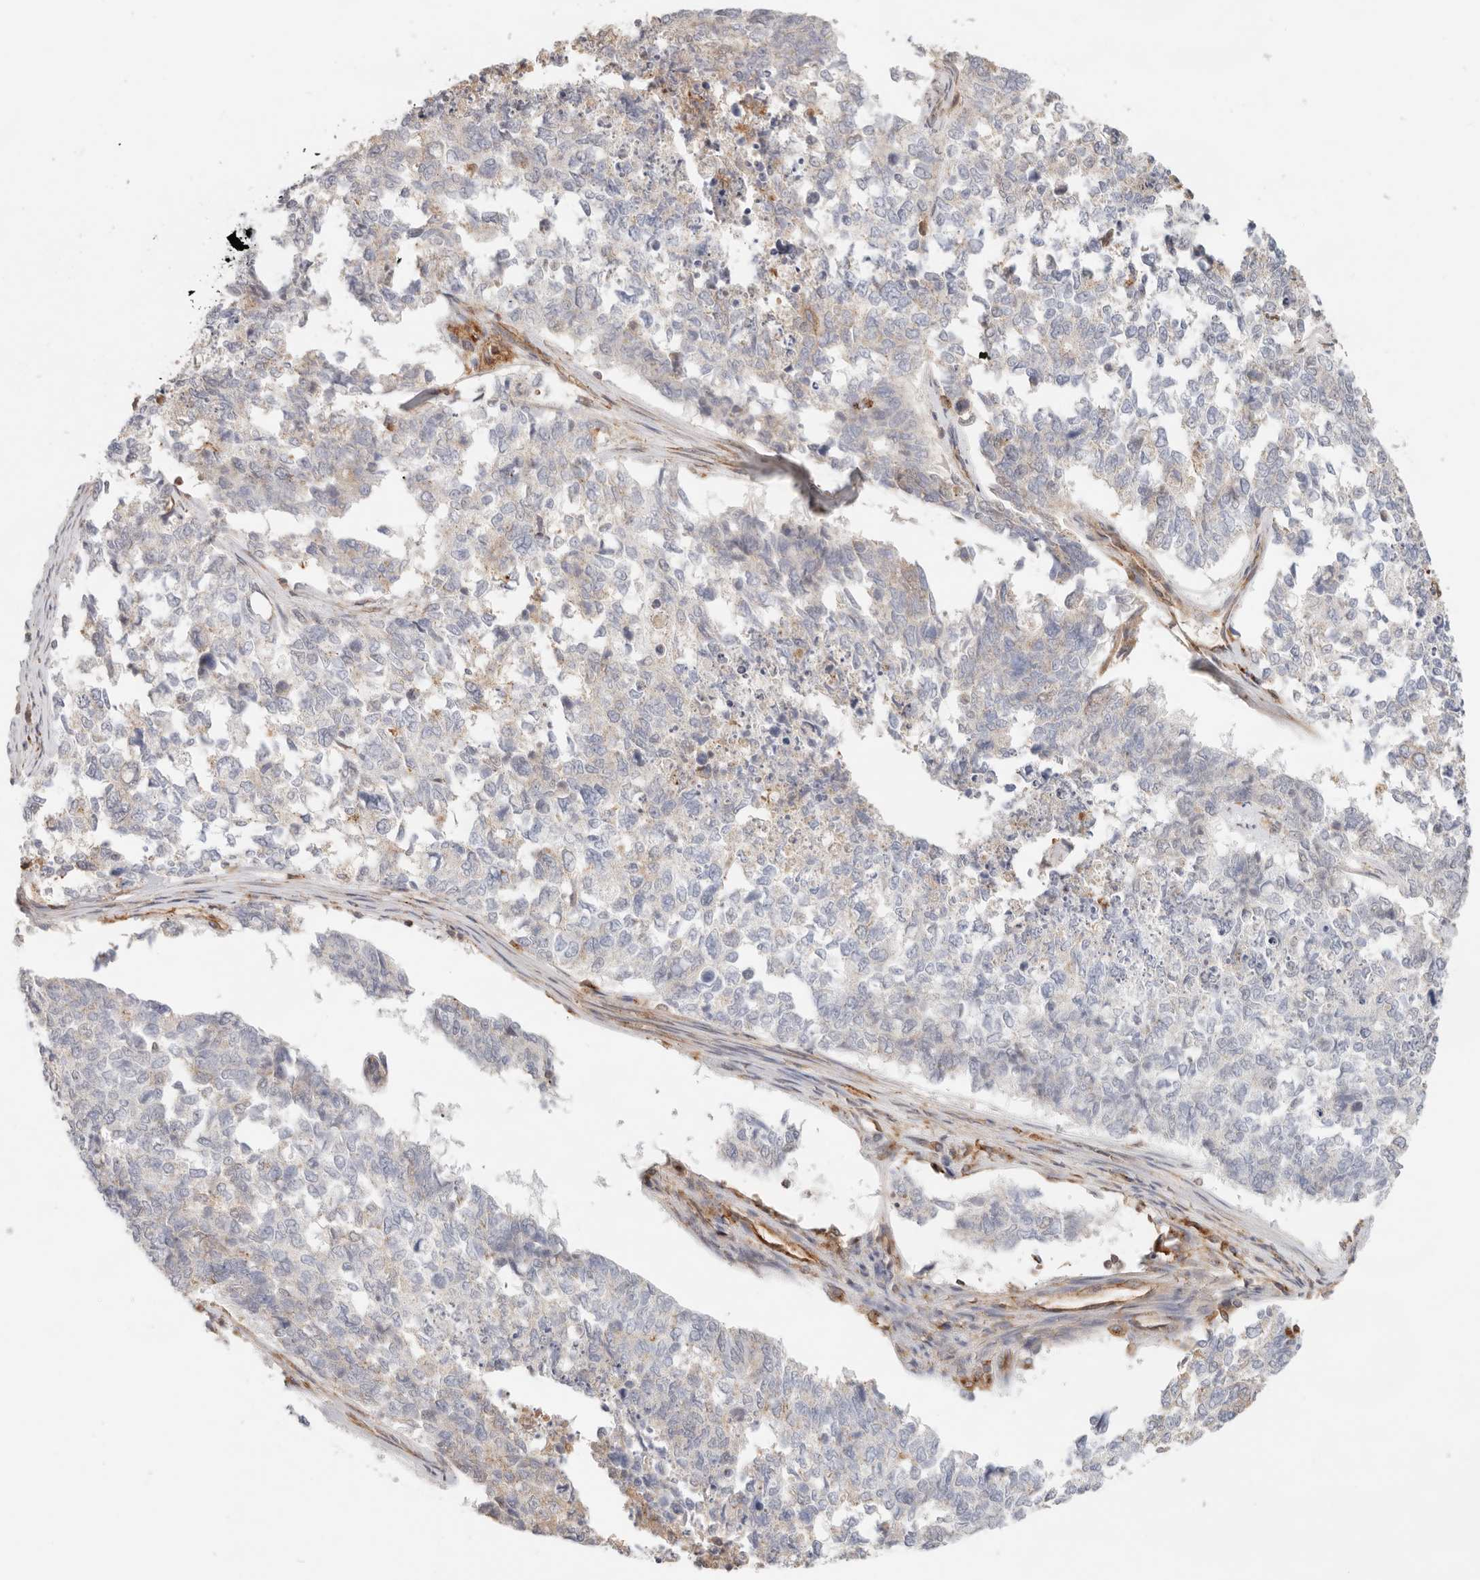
{"staining": {"intensity": "negative", "quantity": "none", "location": "none"}, "tissue": "cervical cancer", "cell_type": "Tumor cells", "image_type": "cancer", "snomed": [{"axis": "morphology", "description": "Squamous cell carcinoma, NOS"}, {"axis": "topography", "description": "Cervix"}], "caption": "Protein analysis of cervical cancer shows no significant positivity in tumor cells.", "gene": "HEXD", "patient": {"sex": "female", "age": 63}}